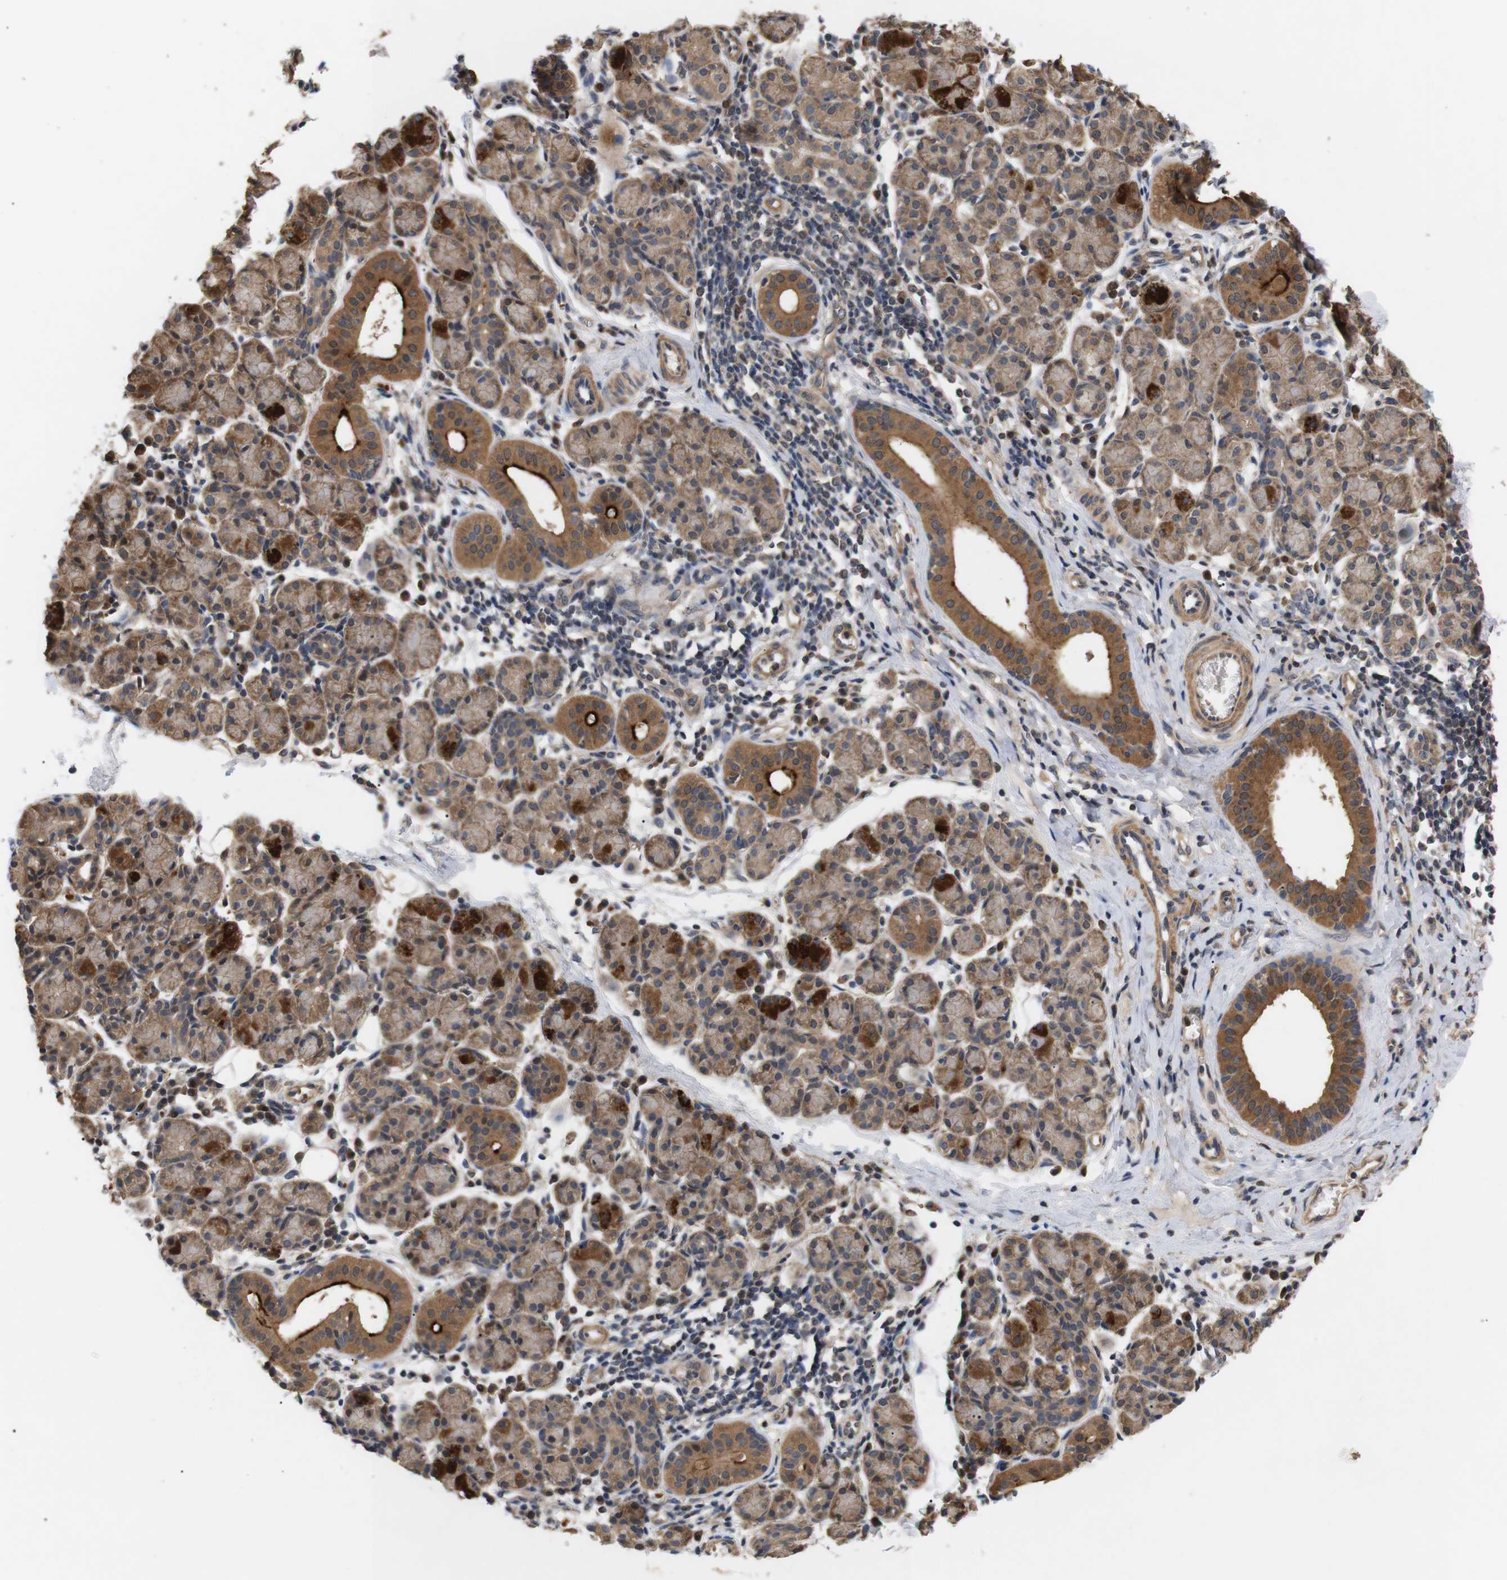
{"staining": {"intensity": "strong", "quantity": "25%-75%", "location": "cytoplasmic/membranous"}, "tissue": "salivary gland", "cell_type": "Glandular cells", "image_type": "normal", "snomed": [{"axis": "morphology", "description": "Normal tissue, NOS"}, {"axis": "morphology", "description": "Inflammation, NOS"}, {"axis": "topography", "description": "Lymph node"}, {"axis": "topography", "description": "Salivary gland"}], "caption": "An image of salivary gland stained for a protein shows strong cytoplasmic/membranous brown staining in glandular cells. The staining was performed using DAB to visualize the protein expression in brown, while the nuclei were stained in blue with hematoxylin (Magnification: 20x).", "gene": "DDR1", "patient": {"sex": "male", "age": 3}}